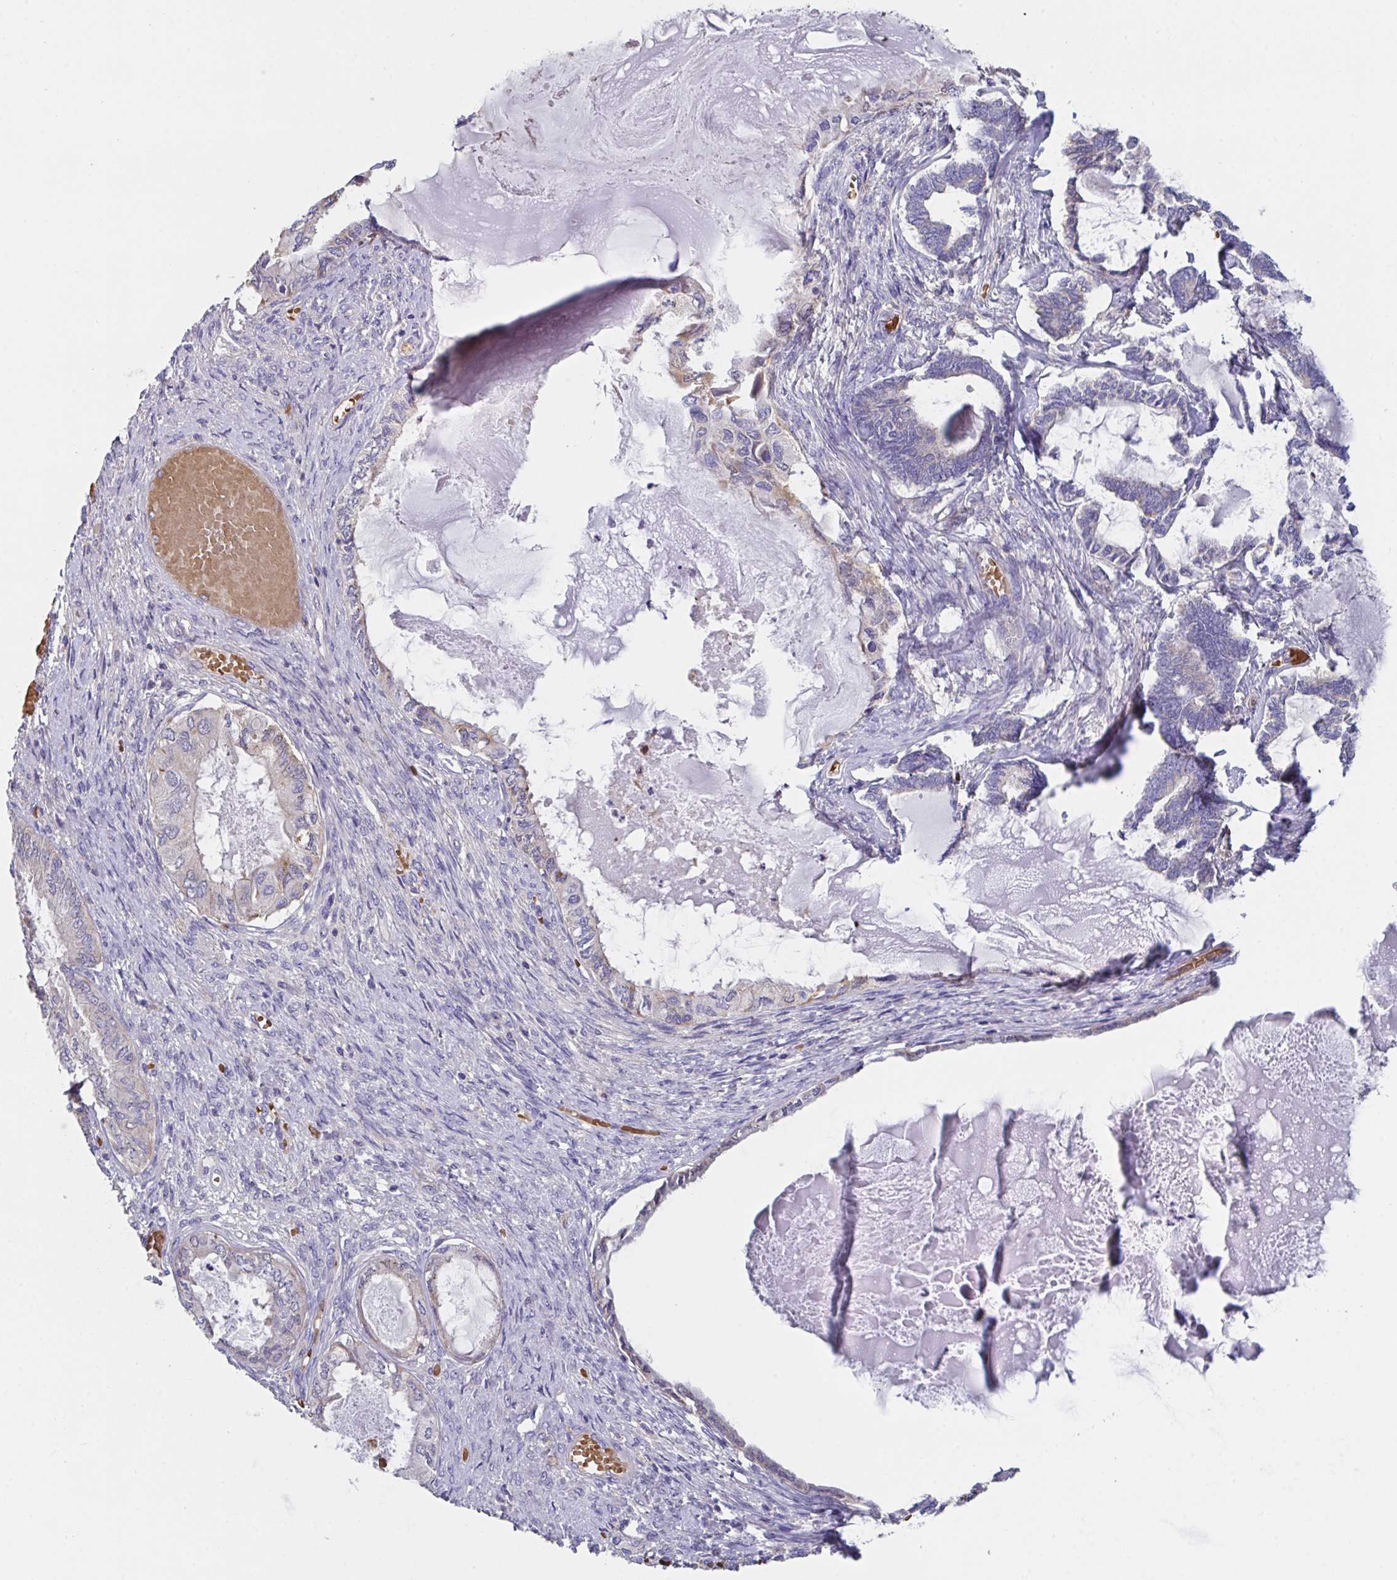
{"staining": {"intensity": "negative", "quantity": "none", "location": "none"}, "tissue": "ovarian cancer", "cell_type": "Tumor cells", "image_type": "cancer", "snomed": [{"axis": "morphology", "description": "Carcinoma, endometroid"}, {"axis": "topography", "description": "Ovary"}], "caption": "The histopathology image reveals no significant expression in tumor cells of ovarian cancer (endometroid carcinoma).", "gene": "TFAP2C", "patient": {"sex": "female", "age": 70}}